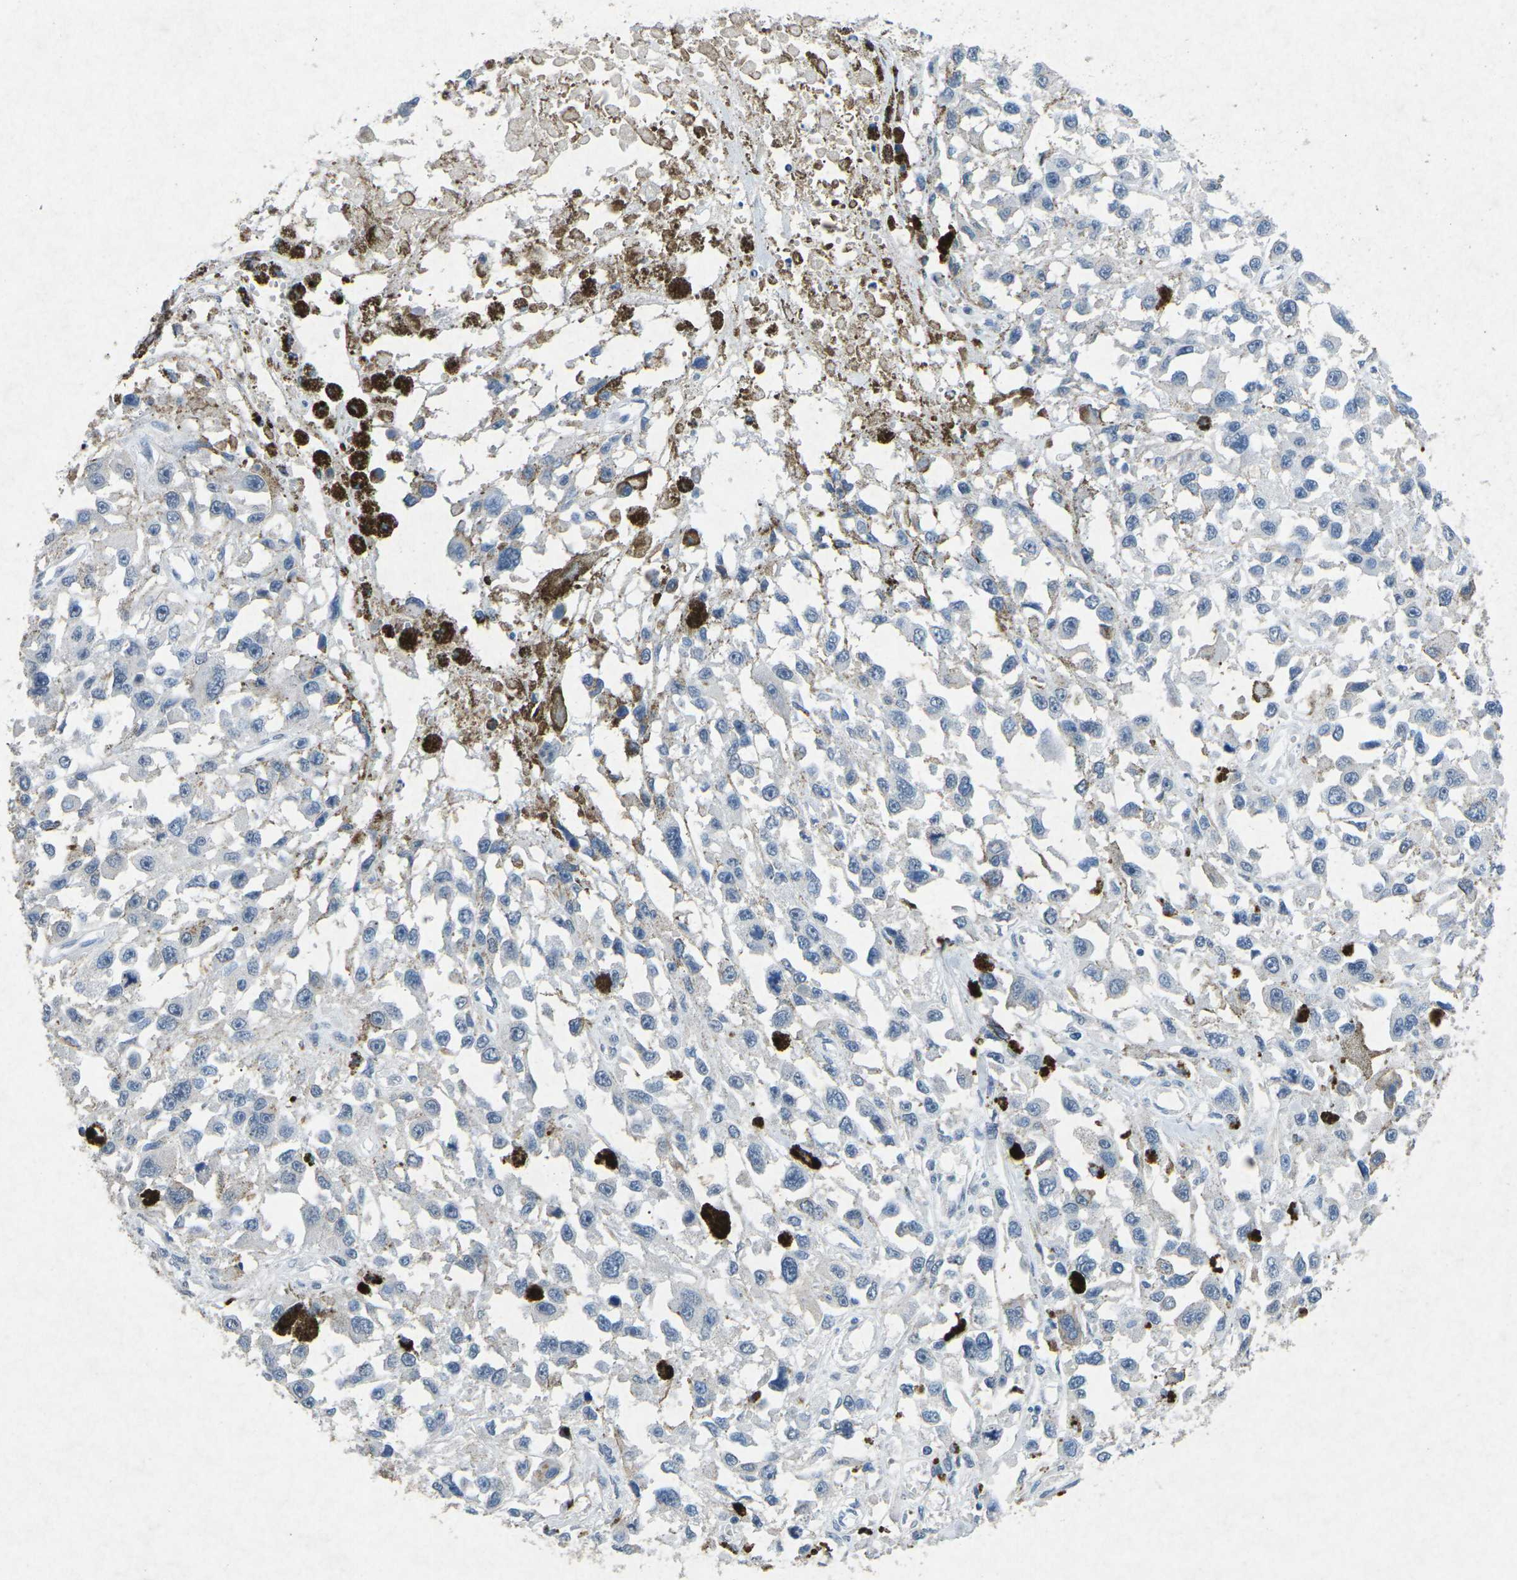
{"staining": {"intensity": "negative", "quantity": "none", "location": "none"}, "tissue": "melanoma", "cell_type": "Tumor cells", "image_type": "cancer", "snomed": [{"axis": "morphology", "description": "Malignant melanoma, Metastatic site"}, {"axis": "topography", "description": "Lymph node"}], "caption": "IHC histopathology image of malignant melanoma (metastatic site) stained for a protein (brown), which displays no expression in tumor cells.", "gene": "A1BG", "patient": {"sex": "male", "age": 59}}